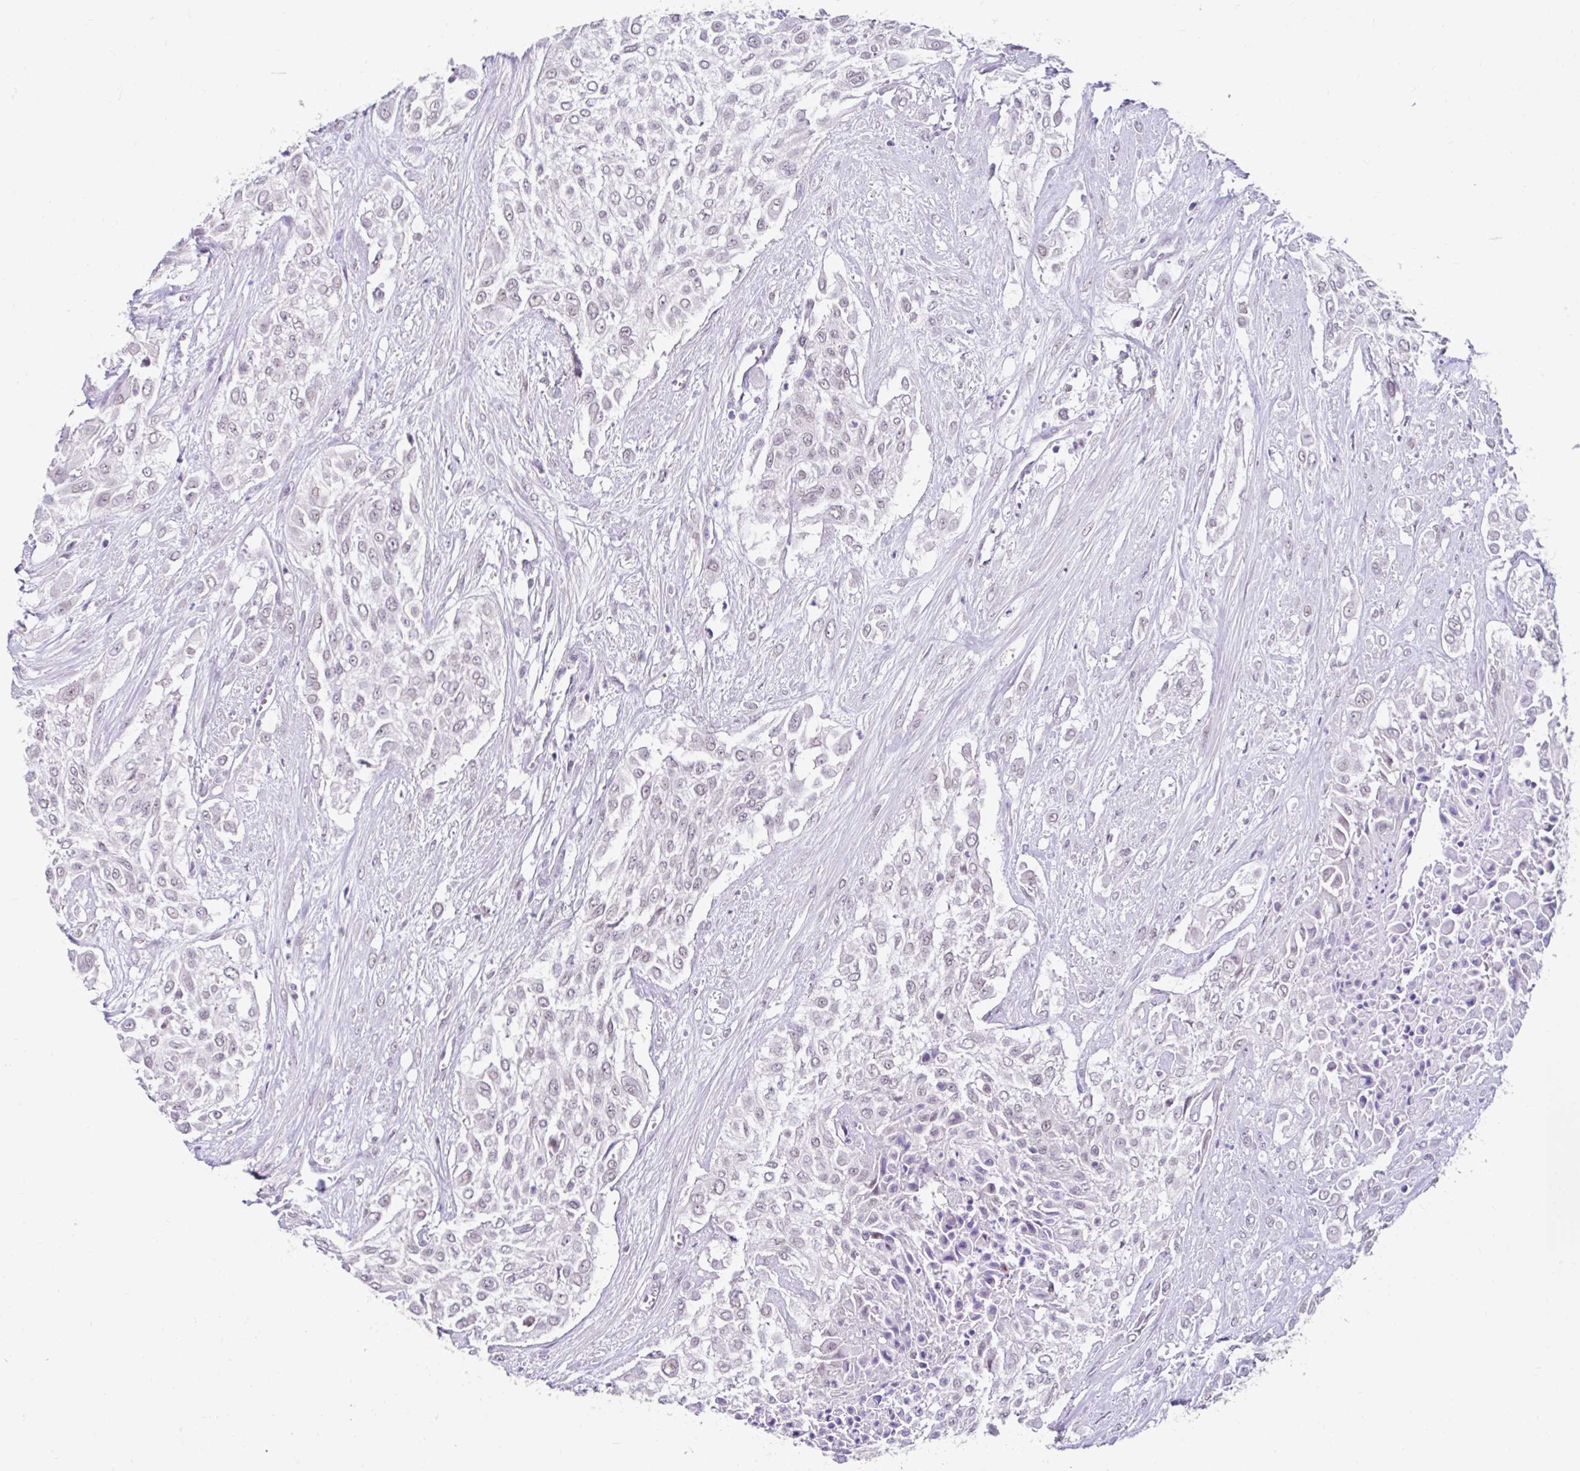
{"staining": {"intensity": "negative", "quantity": "none", "location": "none"}, "tissue": "urothelial cancer", "cell_type": "Tumor cells", "image_type": "cancer", "snomed": [{"axis": "morphology", "description": "Urothelial carcinoma, High grade"}, {"axis": "topography", "description": "Urinary bladder"}], "caption": "A photomicrograph of human urothelial cancer is negative for staining in tumor cells. Brightfield microscopy of immunohistochemistry stained with DAB (3,3'-diaminobenzidine) (brown) and hematoxylin (blue), captured at high magnification.", "gene": "DCAF17", "patient": {"sex": "male", "age": 57}}